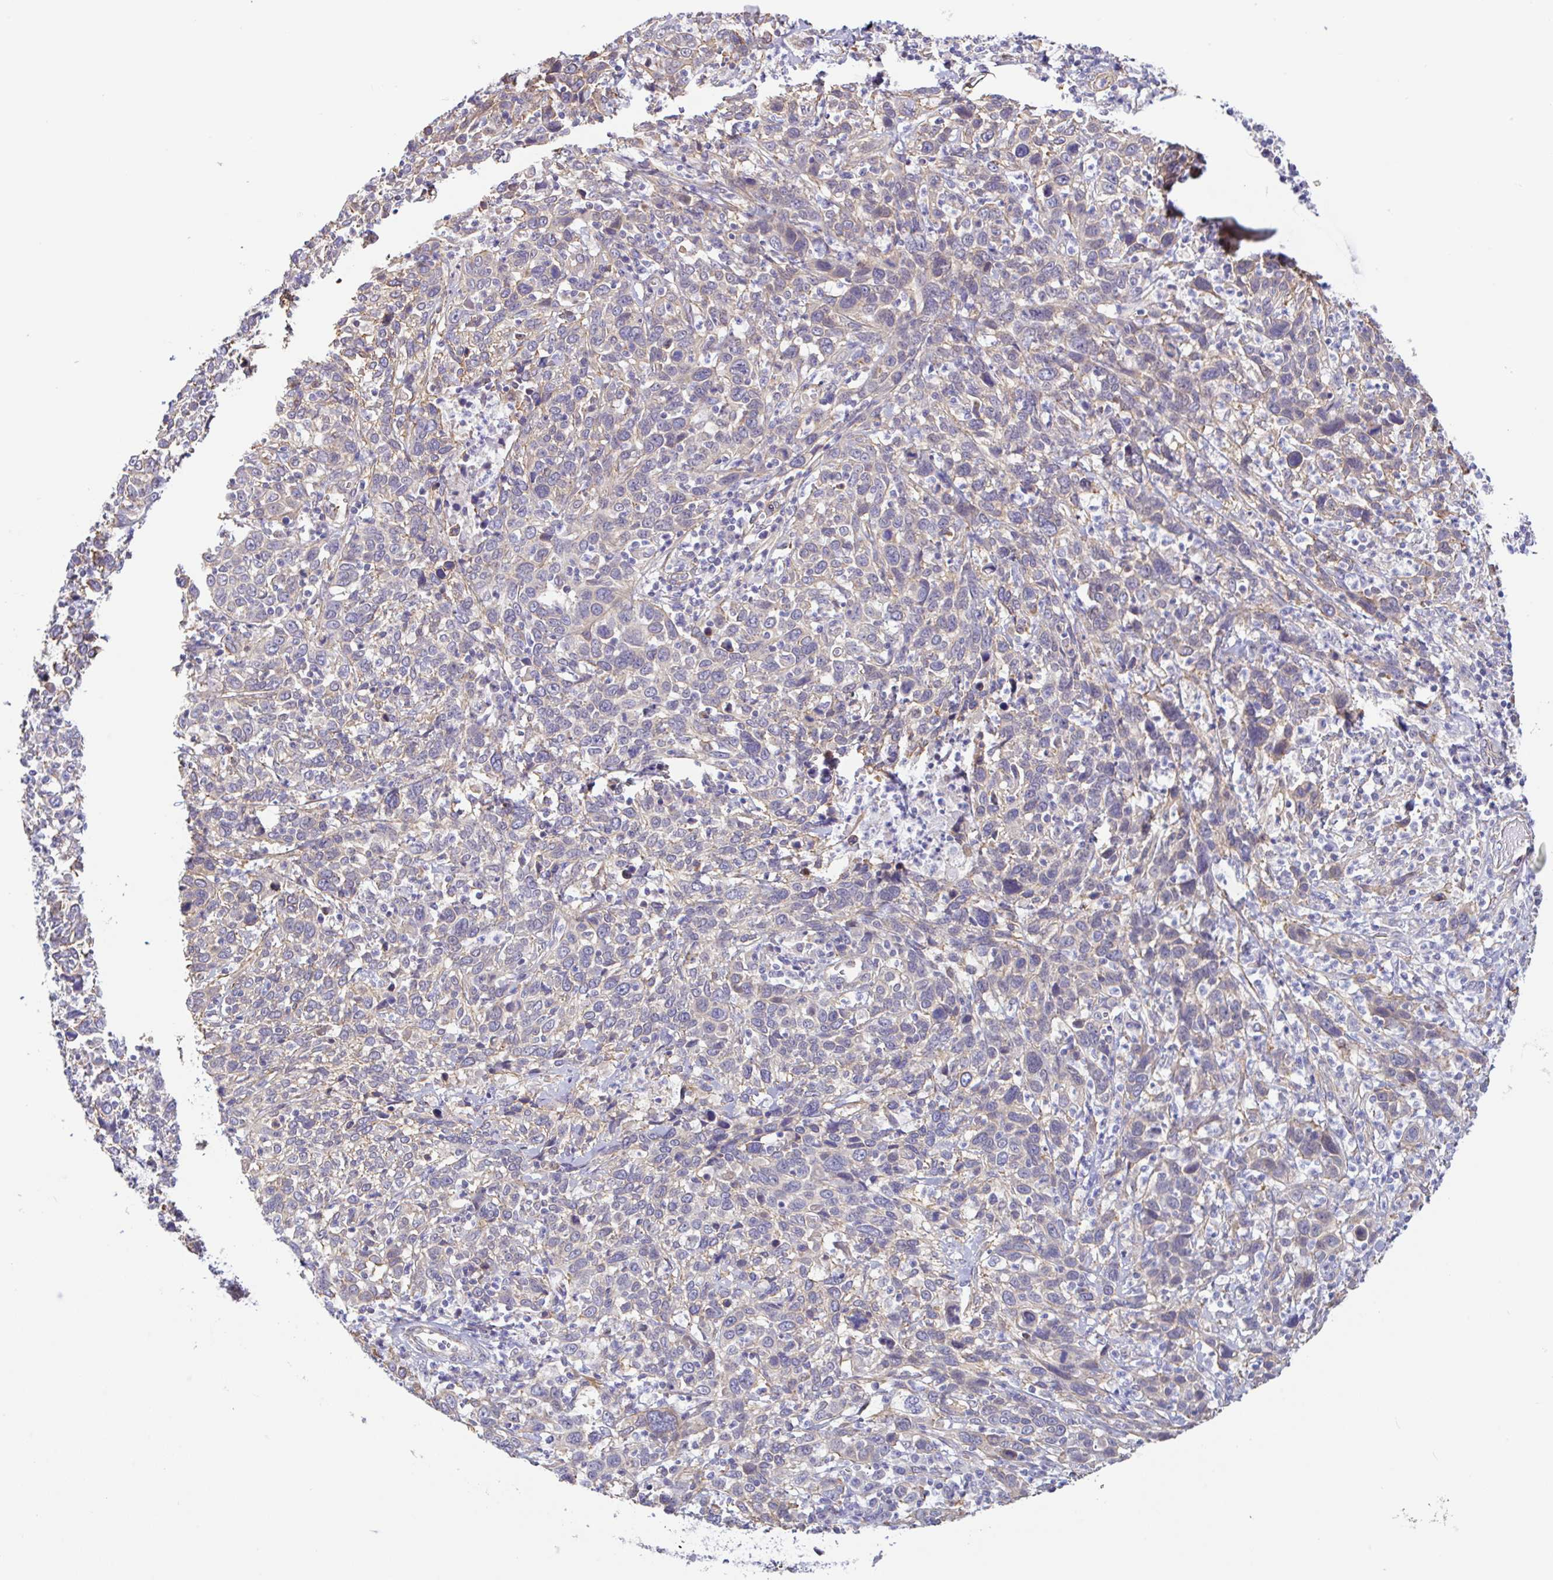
{"staining": {"intensity": "weak", "quantity": "<25%", "location": "cytoplasmic/membranous"}, "tissue": "cervical cancer", "cell_type": "Tumor cells", "image_type": "cancer", "snomed": [{"axis": "morphology", "description": "Squamous cell carcinoma, NOS"}, {"axis": "topography", "description": "Cervix"}], "caption": "DAB immunohistochemical staining of cervical cancer exhibits no significant staining in tumor cells.", "gene": "PLCD4", "patient": {"sex": "female", "age": 46}}